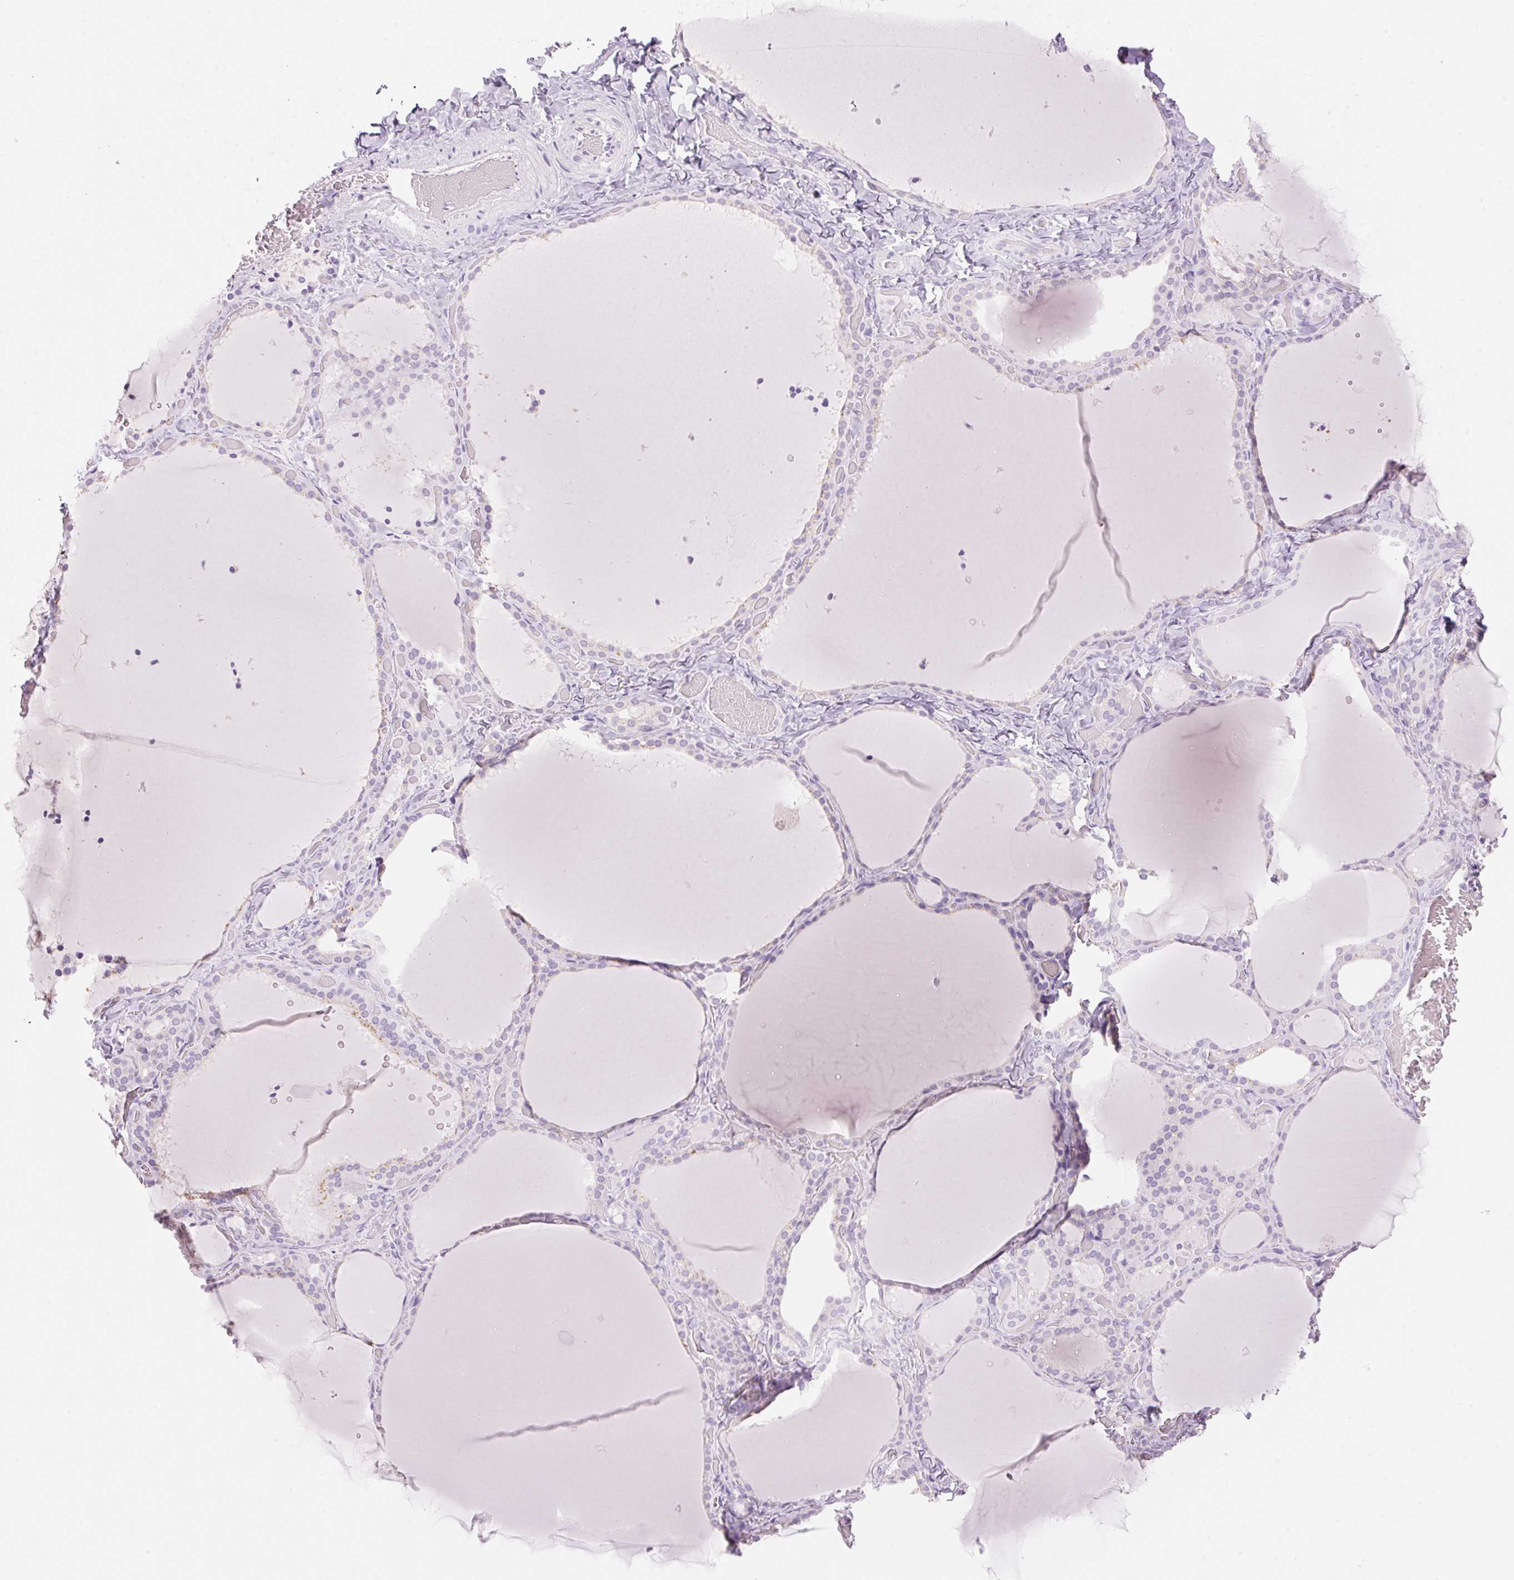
{"staining": {"intensity": "negative", "quantity": "none", "location": "none"}, "tissue": "thyroid gland", "cell_type": "Glandular cells", "image_type": "normal", "snomed": [{"axis": "morphology", "description": "Normal tissue, NOS"}, {"axis": "topography", "description": "Thyroid gland"}], "caption": "The photomicrograph shows no significant positivity in glandular cells of thyroid gland. The staining was performed using DAB to visualize the protein expression in brown, while the nuclei were stained in blue with hematoxylin (Magnification: 20x).", "gene": "HSD17B2", "patient": {"sex": "female", "age": 22}}